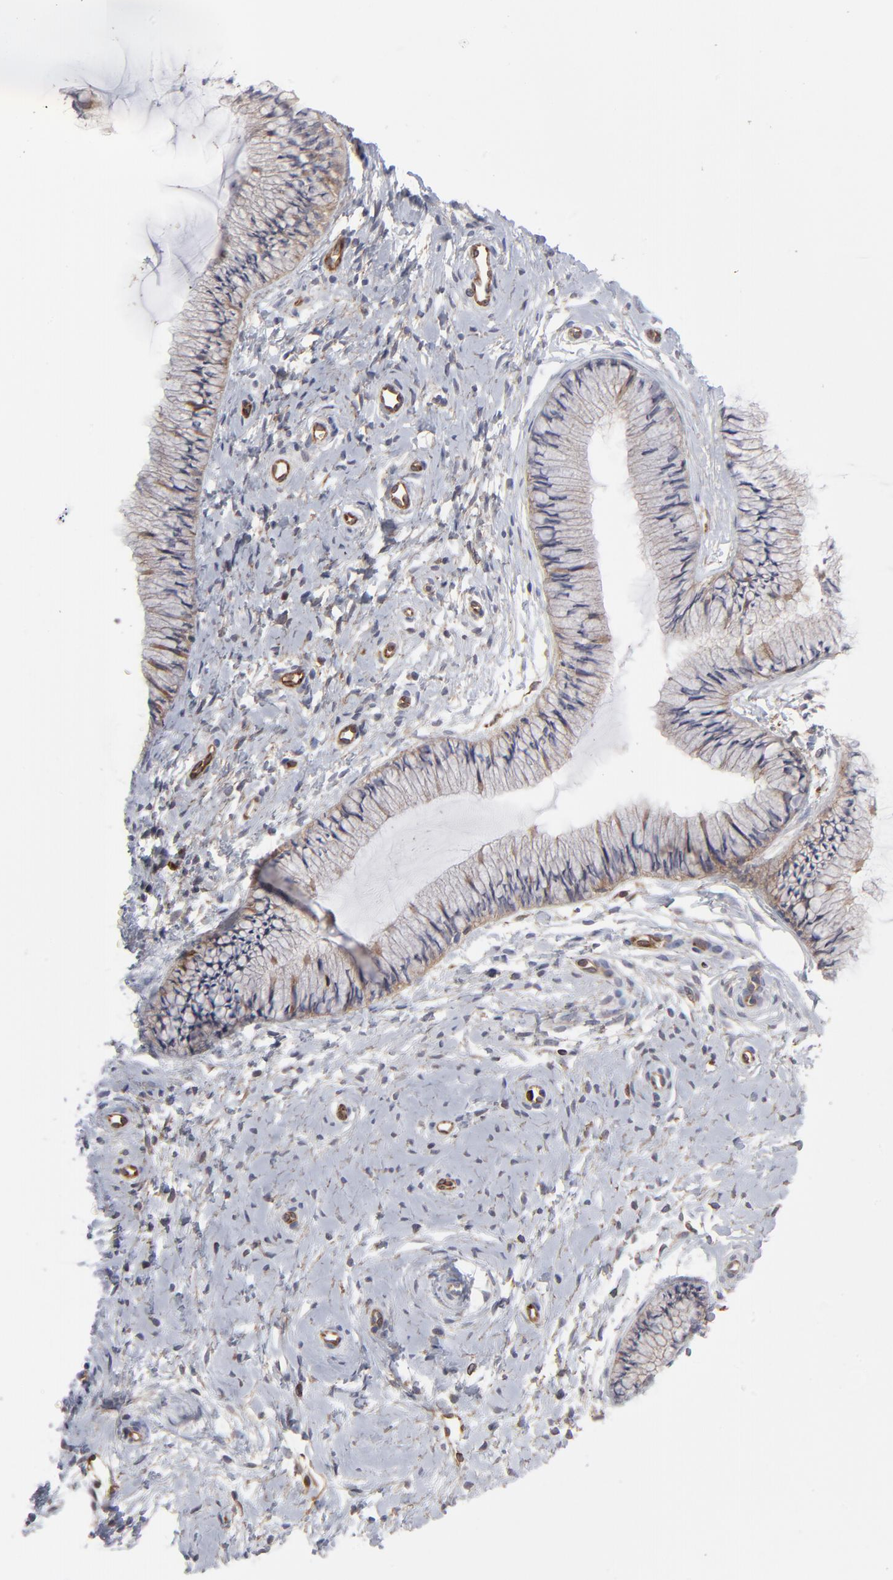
{"staining": {"intensity": "weak", "quantity": "25%-75%", "location": "cytoplasmic/membranous"}, "tissue": "cervix", "cell_type": "Glandular cells", "image_type": "normal", "snomed": [{"axis": "morphology", "description": "Normal tissue, NOS"}, {"axis": "topography", "description": "Cervix"}], "caption": "Protein positivity by immunohistochemistry demonstrates weak cytoplasmic/membranous expression in approximately 25%-75% of glandular cells in normal cervix. The staining was performed using DAB (3,3'-diaminobenzidine), with brown indicating positive protein expression. Nuclei are stained blue with hematoxylin.", "gene": "PXN", "patient": {"sex": "female", "age": 46}}